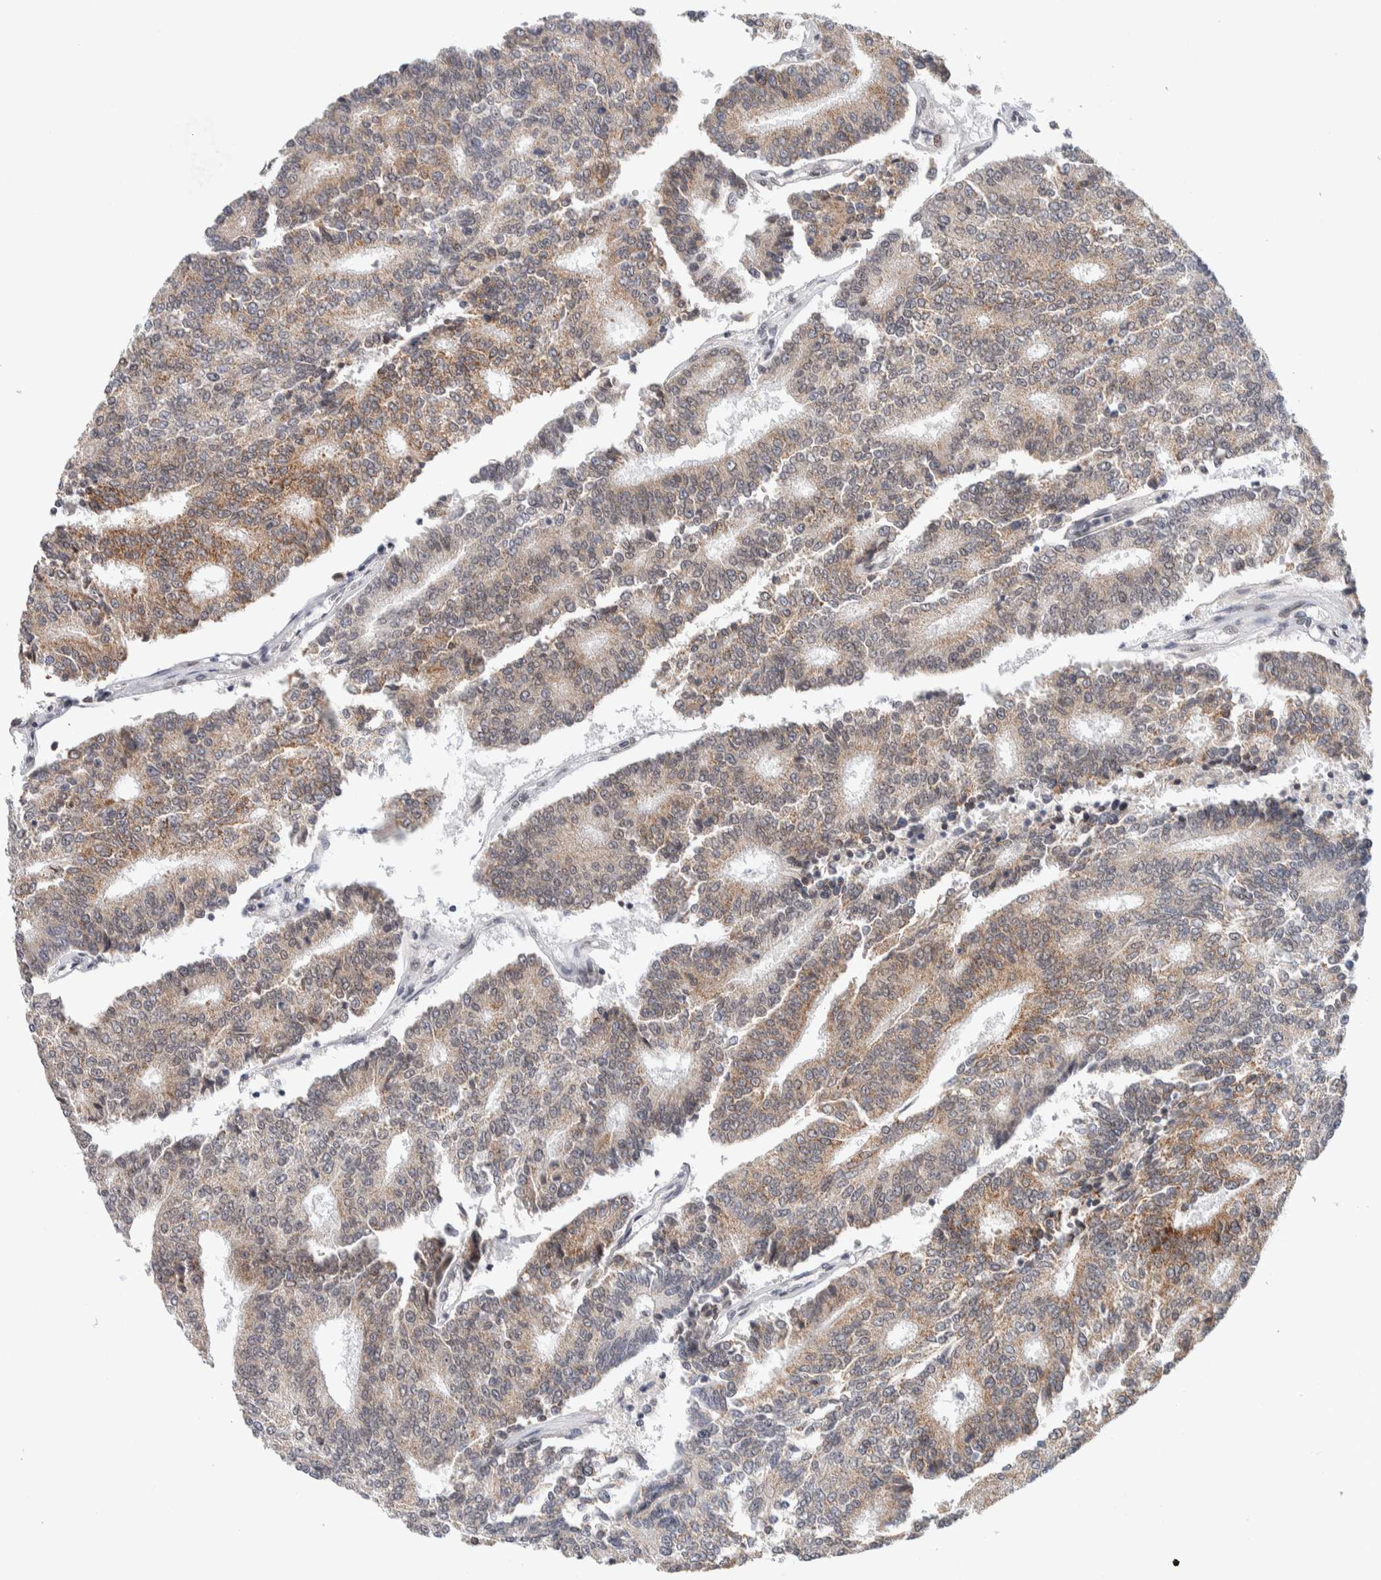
{"staining": {"intensity": "weak", "quantity": ">75%", "location": "cytoplasmic/membranous"}, "tissue": "prostate cancer", "cell_type": "Tumor cells", "image_type": "cancer", "snomed": [{"axis": "morphology", "description": "Normal tissue, NOS"}, {"axis": "morphology", "description": "Adenocarcinoma, High grade"}, {"axis": "topography", "description": "Prostate"}, {"axis": "topography", "description": "Seminal veicle"}], "caption": "This is a histology image of immunohistochemistry staining of prostate adenocarcinoma (high-grade), which shows weak staining in the cytoplasmic/membranous of tumor cells.", "gene": "CRAT", "patient": {"sex": "male", "age": 55}}